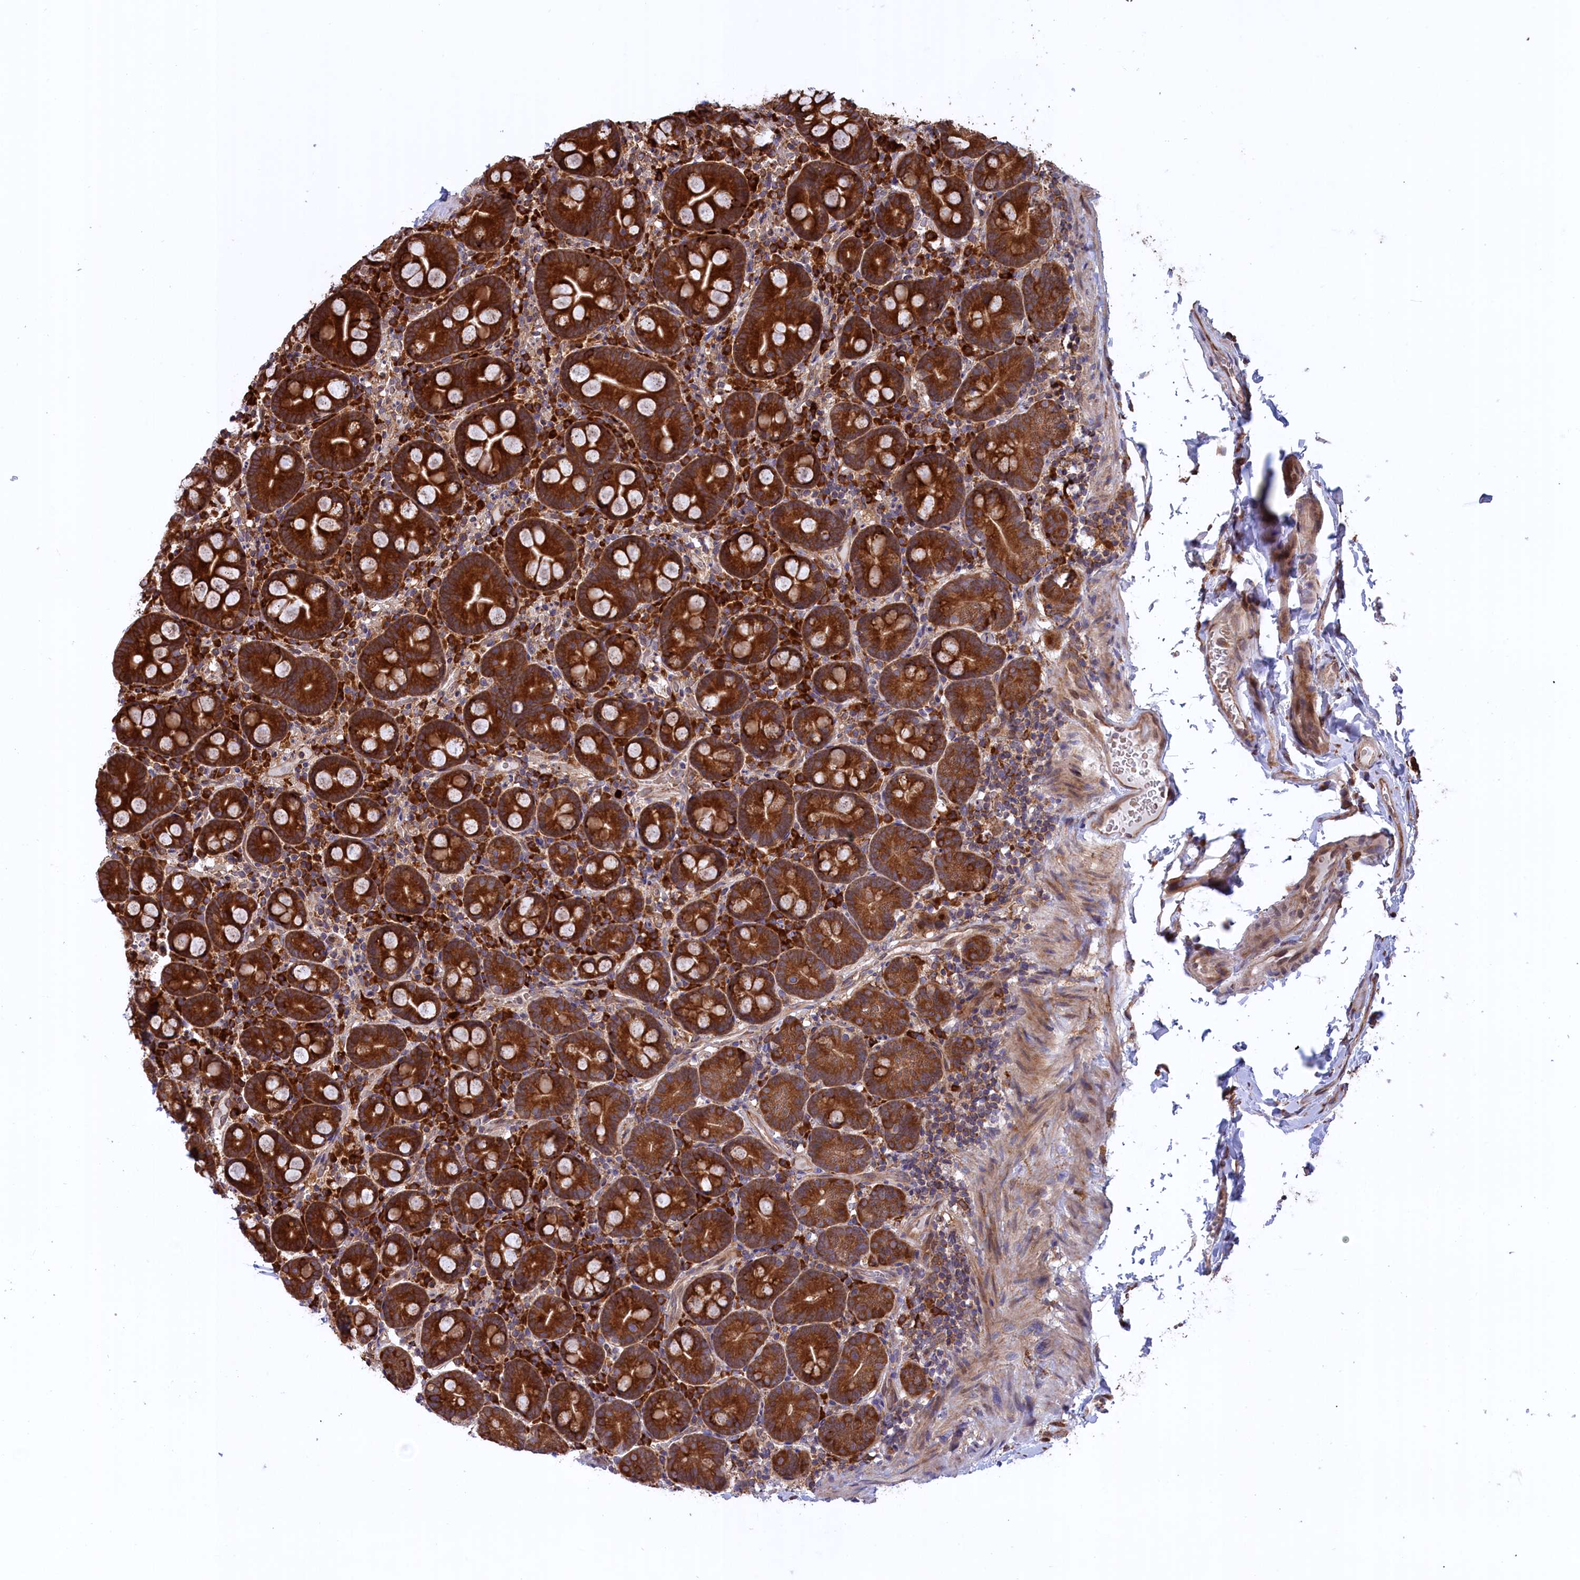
{"staining": {"intensity": "strong", "quantity": ">75%", "location": "cytoplasmic/membranous"}, "tissue": "small intestine", "cell_type": "Glandular cells", "image_type": "normal", "snomed": [{"axis": "morphology", "description": "Normal tissue, NOS"}, {"axis": "topography", "description": "Small intestine"}], "caption": "The image exhibits immunohistochemical staining of normal small intestine. There is strong cytoplasmic/membranous staining is identified in approximately >75% of glandular cells. (brown staining indicates protein expression, while blue staining denotes nuclei).", "gene": "PLA2G4C", "patient": {"sex": "female", "age": 68}}